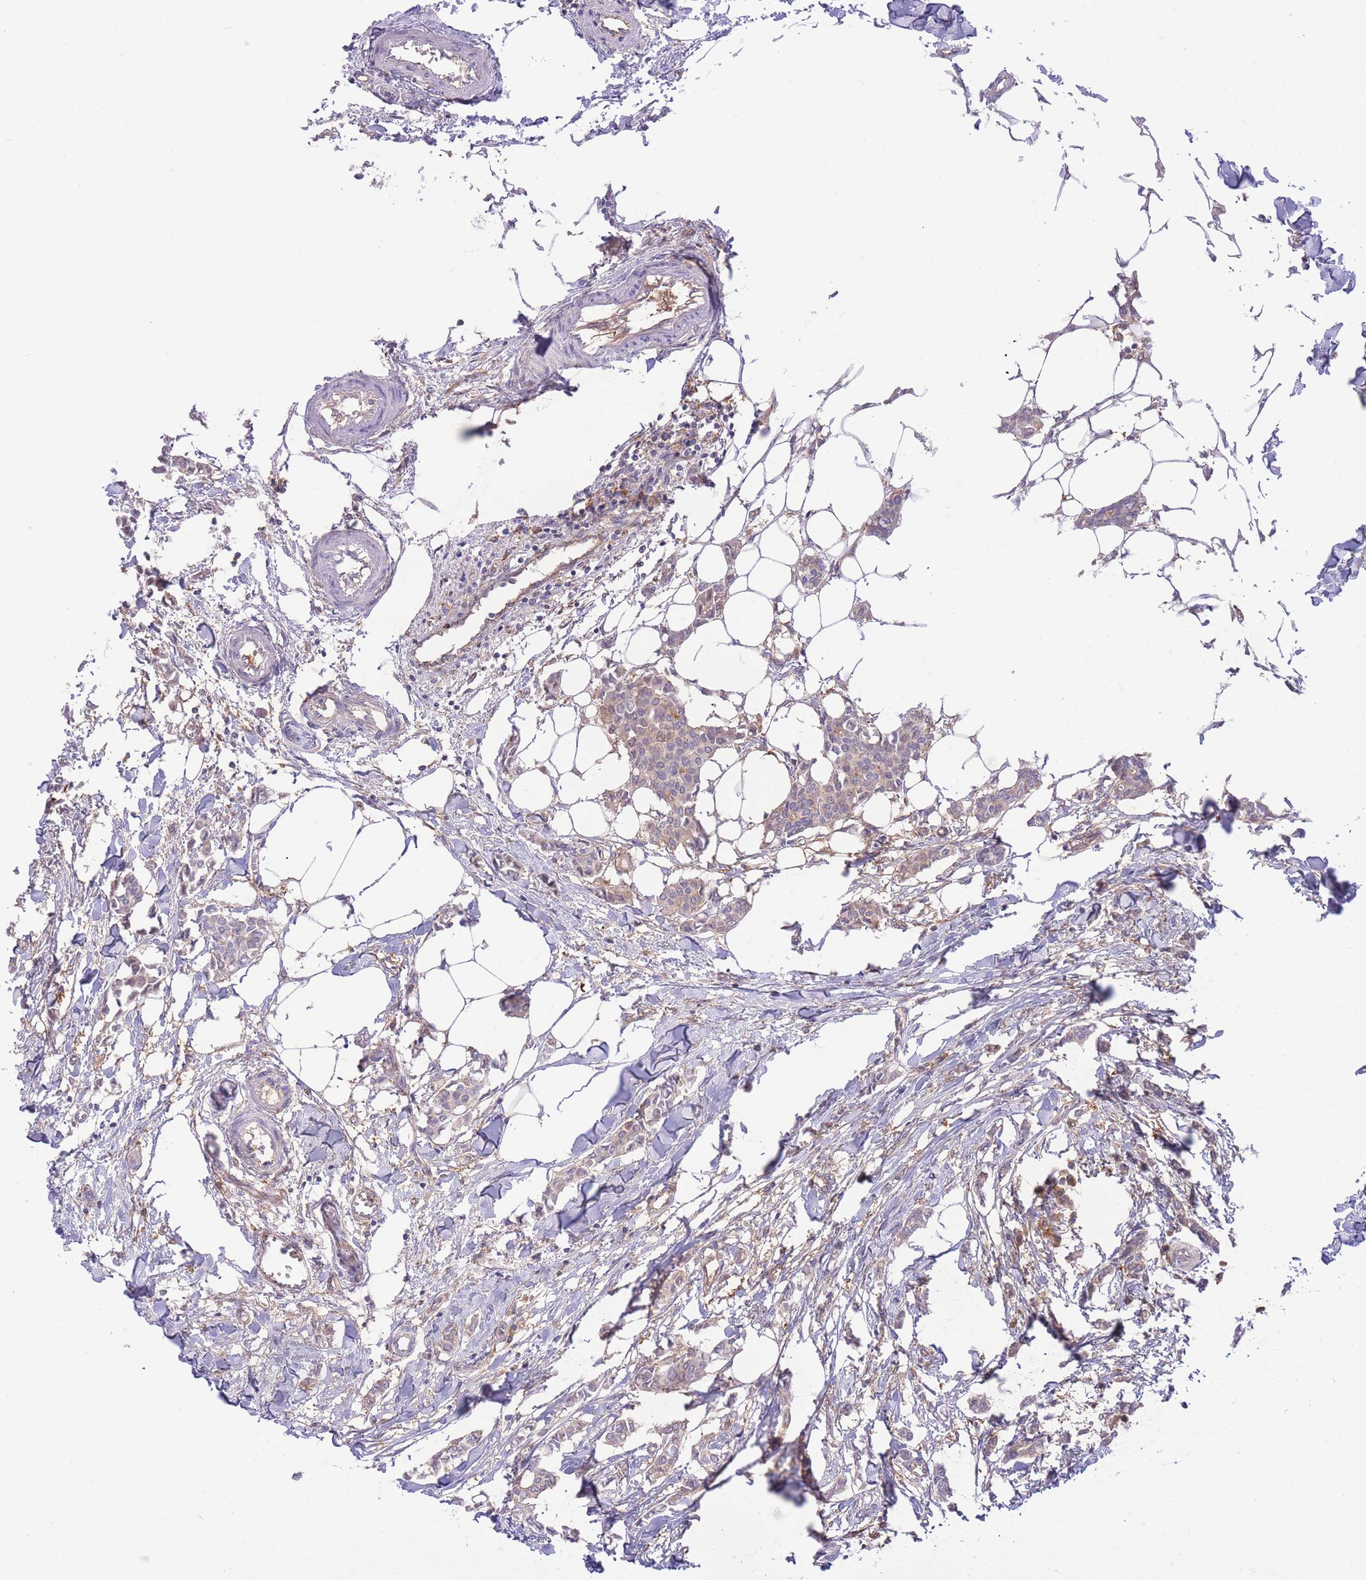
{"staining": {"intensity": "weak", "quantity": "25%-75%", "location": "cytoplasmic/membranous"}, "tissue": "breast cancer", "cell_type": "Tumor cells", "image_type": "cancer", "snomed": [{"axis": "morphology", "description": "Duct carcinoma"}, {"axis": "topography", "description": "Breast"}], "caption": "A low amount of weak cytoplasmic/membranous positivity is identified in approximately 25%-75% of tumor cells in breast cancer (infiltrating ductal carcinoma) tissue.", "gene": "NAMPT", "patient": {"sex": "female", "age": 41}}